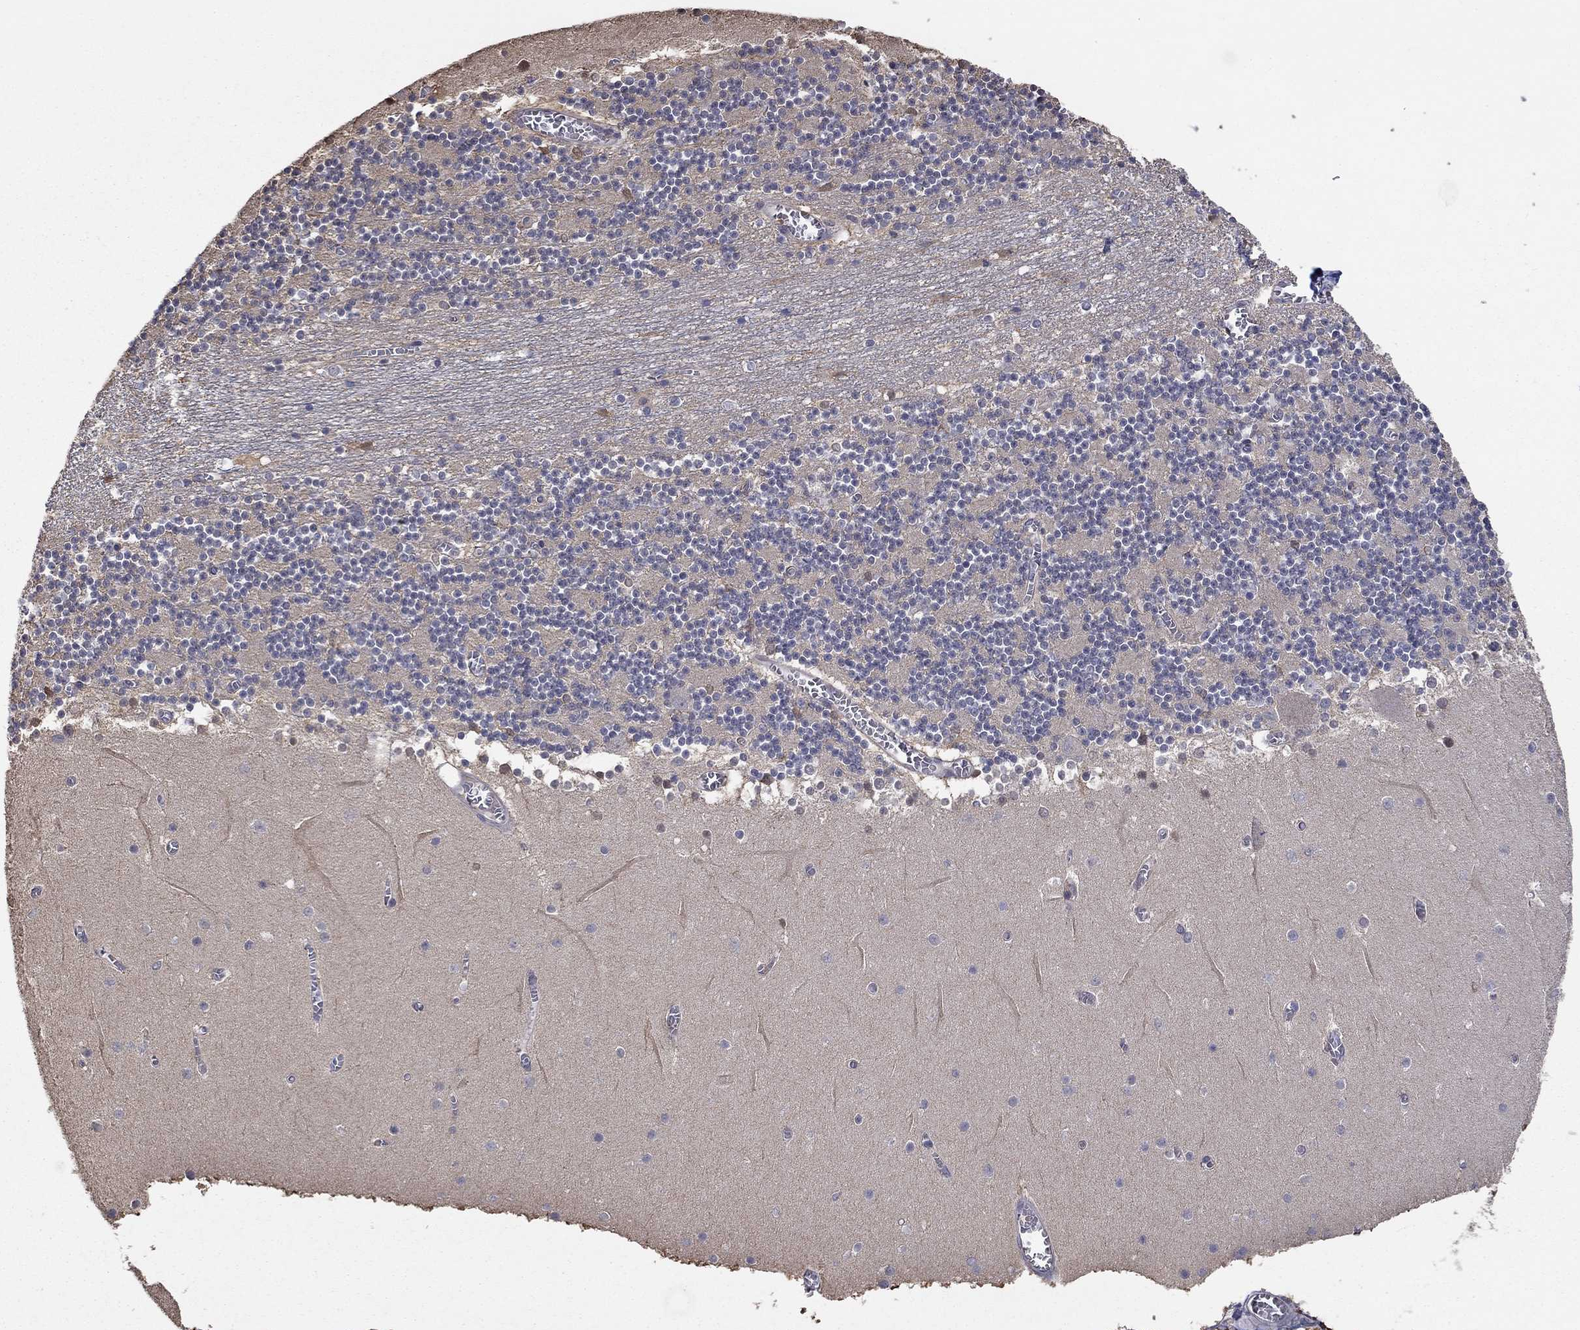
{"staining": {"intensity": "negative", "quantity": "none", "location": "none"}, "tissue": "cerebellum", "cell_type": "Cells in granular layer", "image_type": "normal", "snomed": [{"axis": "morphology", "description": "Normal tissue, NOS"}, {"axis": "topography", "description": "Cerebellum"}], "caption": "Immunohistochemistry histopathology image of benign cerebellum stained for a protein (brown), which reveals no positivity in cells in granular layer.", "gene": "RNF114", "patient": {"sex": "female", "age": 28}}